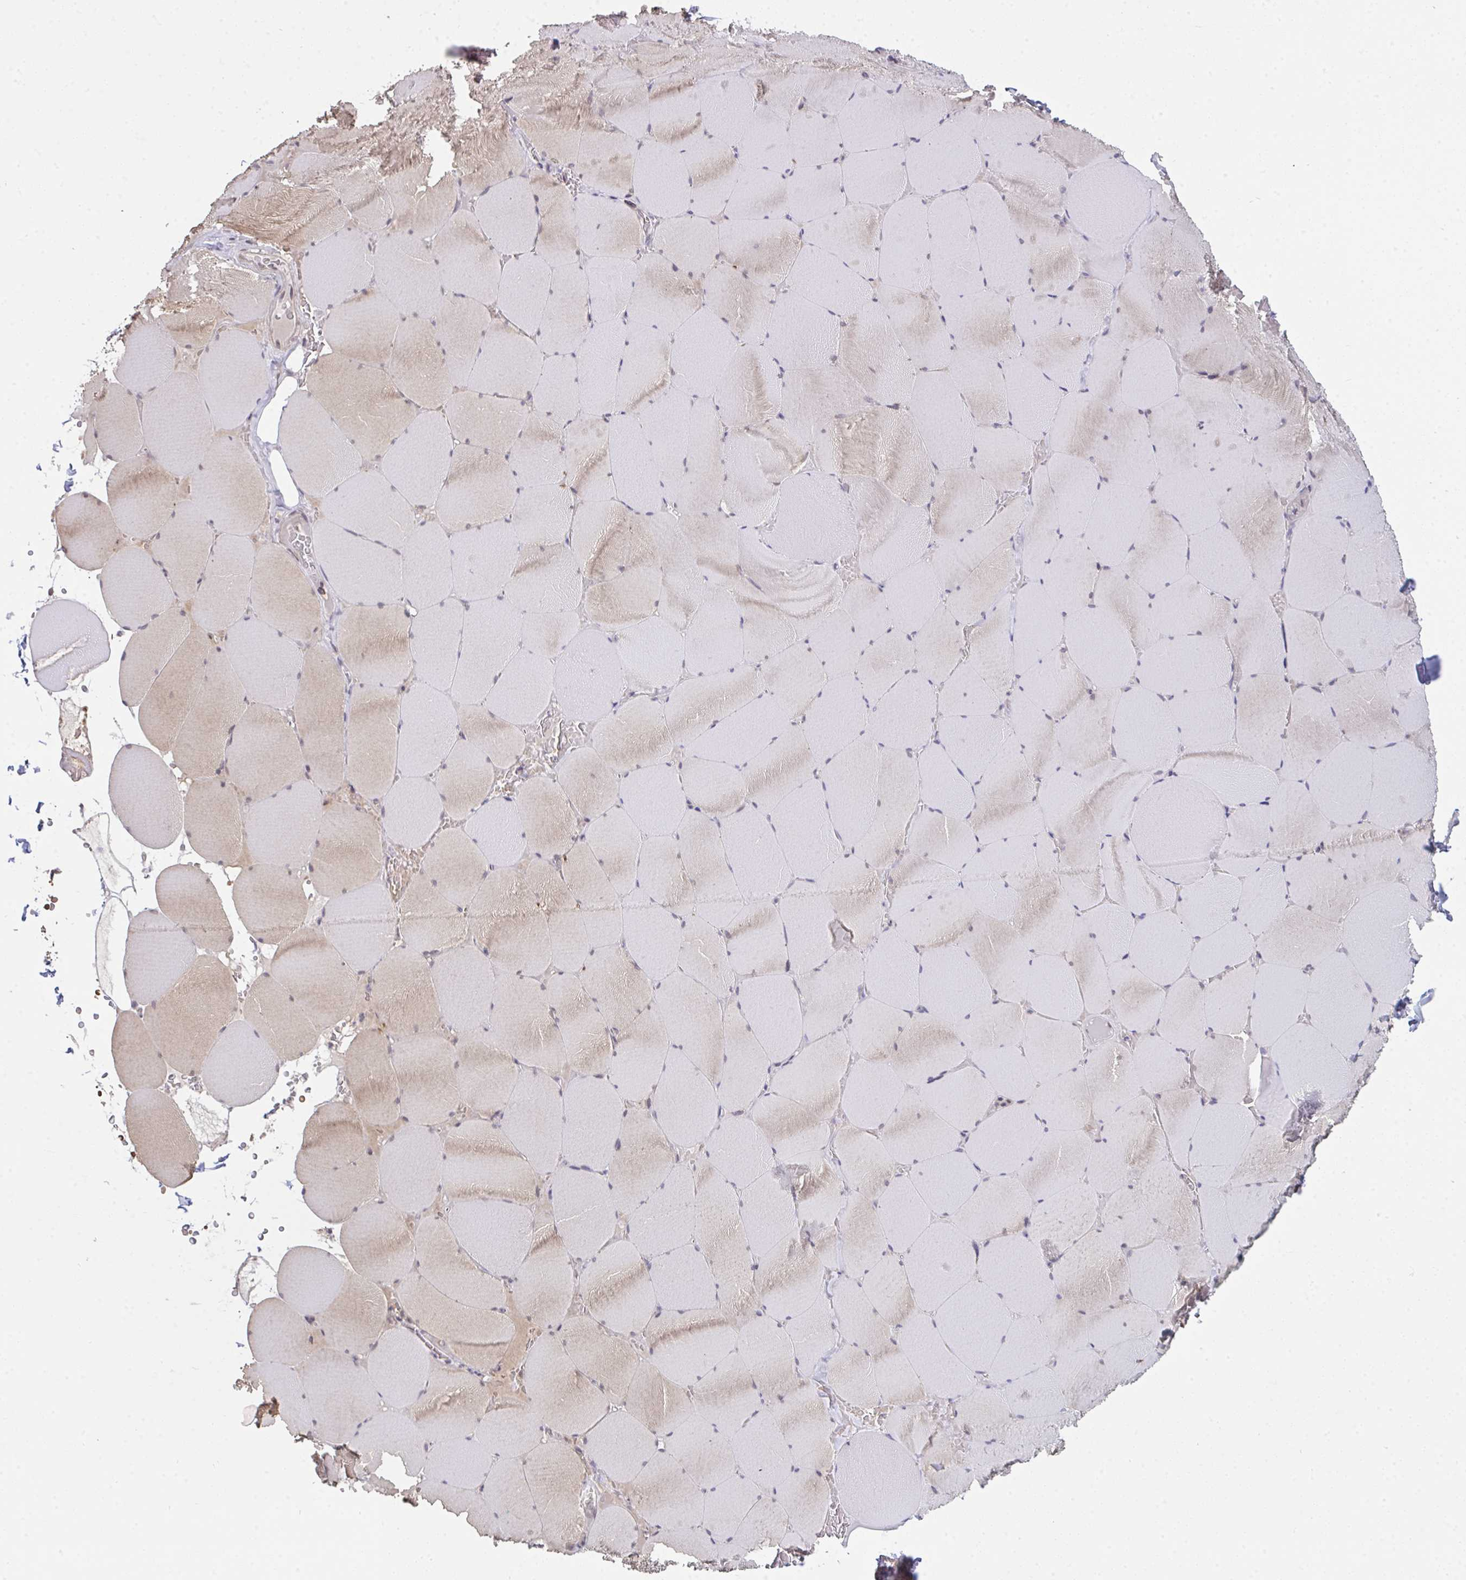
{"staining": {"intensity": "weak", "quantity": "<25%", "location": "cytoplasmic/membranous"}, "tissue": "skeletal muscle", "cell_type": "Myocytes", "image_type": "normal", "snomed": [{"axis": "morphology", "description": "Normal tissue, NOS"}, {"axis": "topography", "description": "Skeletal muscle"}, {"axis": "topography", "description": "Head-Neck"}], "caption": "This is an IHC histopathology image of benign skeletal muscle. There is no expression in myocytes.", "gene": "SAP30", "patient": {"sex": "male", "age": 66}}